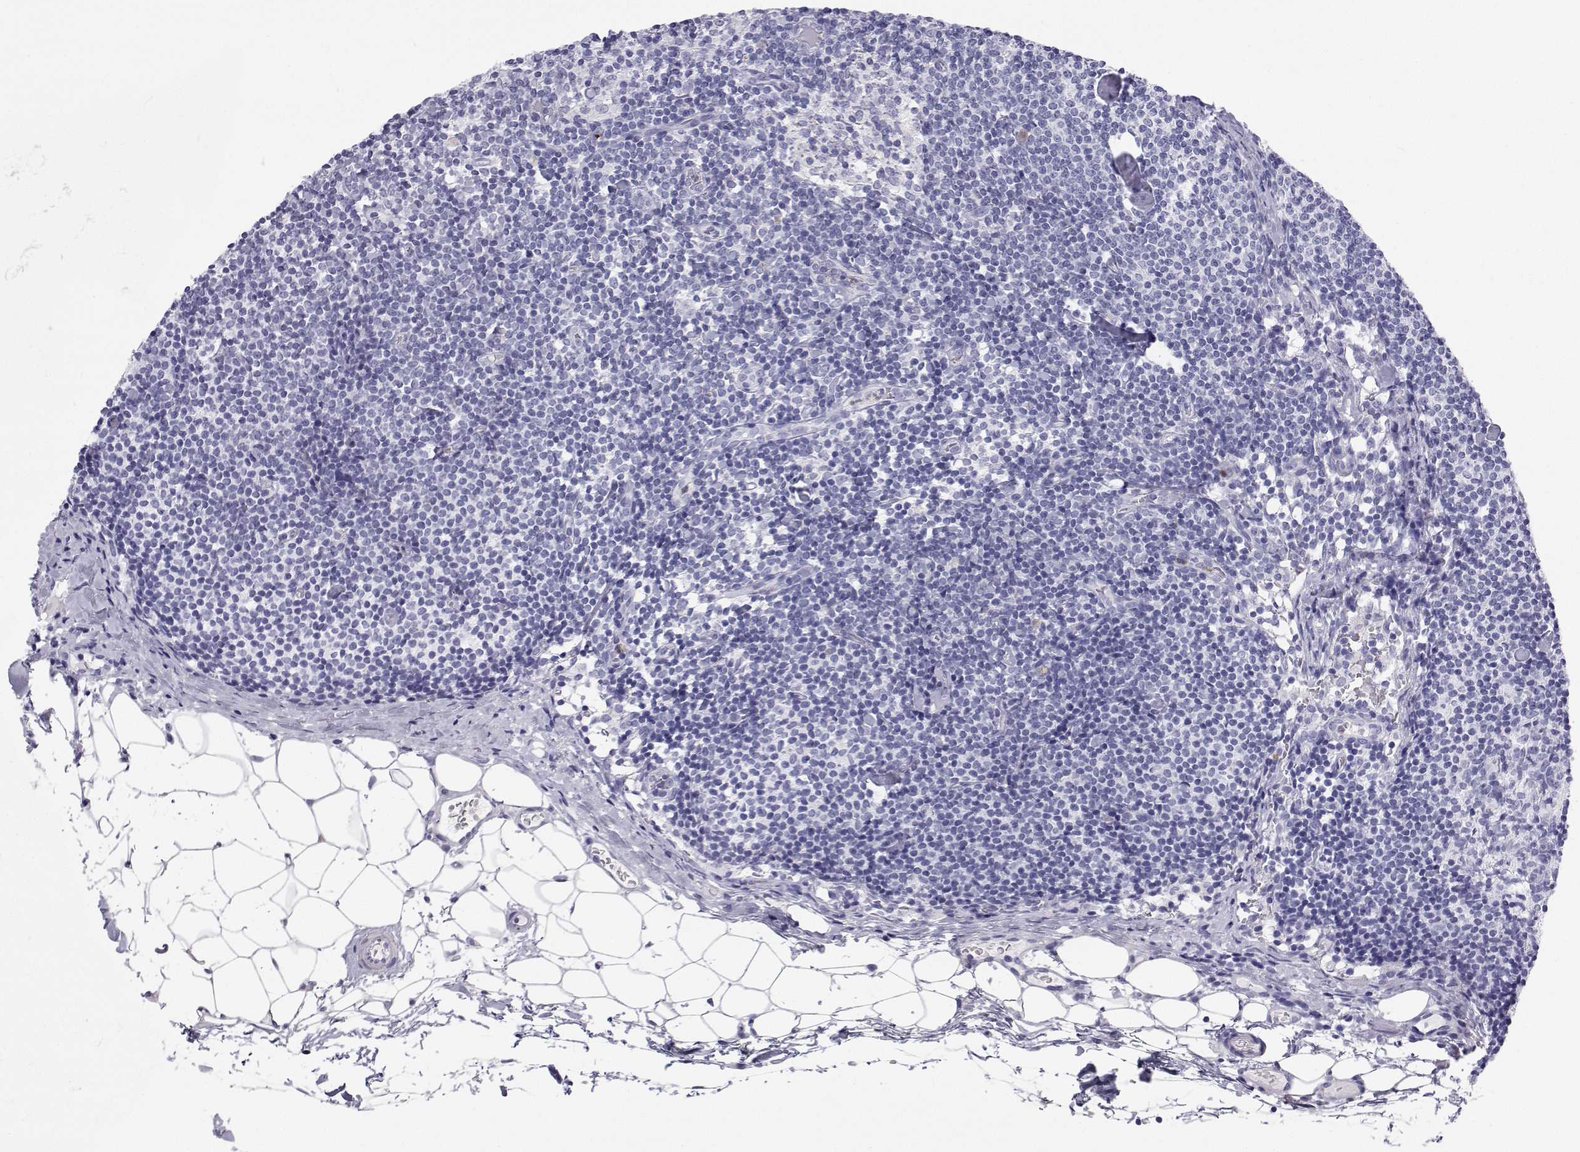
{"staining": {"intensity": "negative", "quantity": "none", "location": "none"}, "tissue": "lymph node", "cell_type": "Germinal center cells", "image_type": "normal", "snomed": [{"axis": "morphology", "description": "Normal tissue, NOS"}, {"axis": "topography", "description": "Lymph node"}], "caption": "Immunohistochemistry (IHC) image of benign human lymph node stained for a protein (brown), which shows no staining in germinal center cells.", "gene": "SFTPB", "patient": {"sex": "female", "age": 41}}